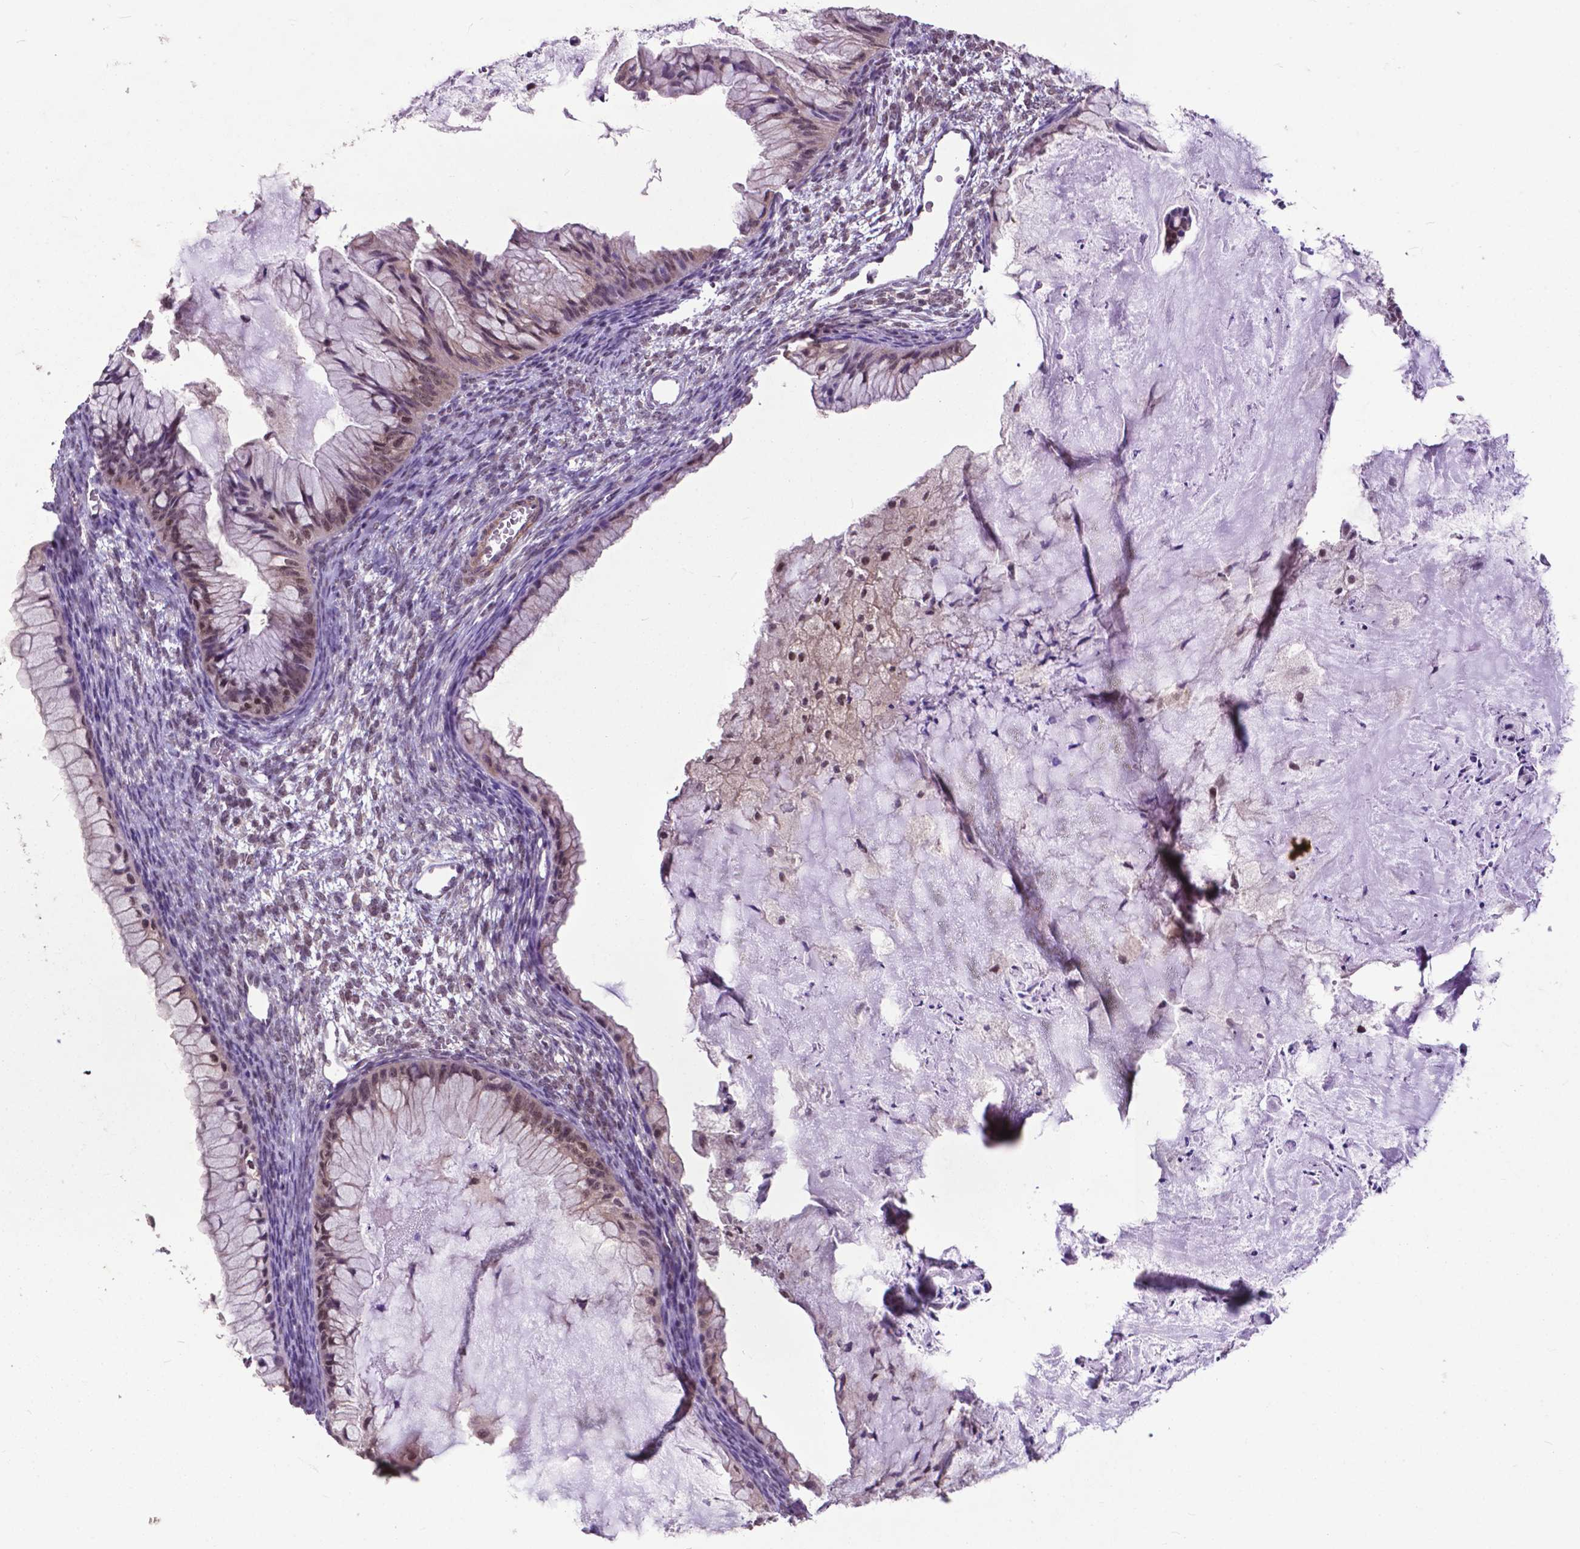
{"staining": {"intensity": "weak", "quantity": "25%-75%", "location": "nuclear"}, "tissue": "ovarian cancer", "cell_type": "Tumor cells", "image_type": "cancer", "snomed": [{"axis": "morphology", "description": "Cystadenocarcinoma, mucinous, NOS"}, {"axis": "topography", "description": "Ovary"}], "caption": "Ovarian mucinous cystadenocarcinoma was stained to show a protein in brown. There is low levels of weak nuclear staining in about 25%-75% of tumor cells. (Stains: DAB (3,3'-diaminobenzidine) in brown, nuclei in blue, Microscopy: brightfield microscopy at high magnification).", "gene": "OTUB1", "patient": {"sex": "female", "age": 72}}